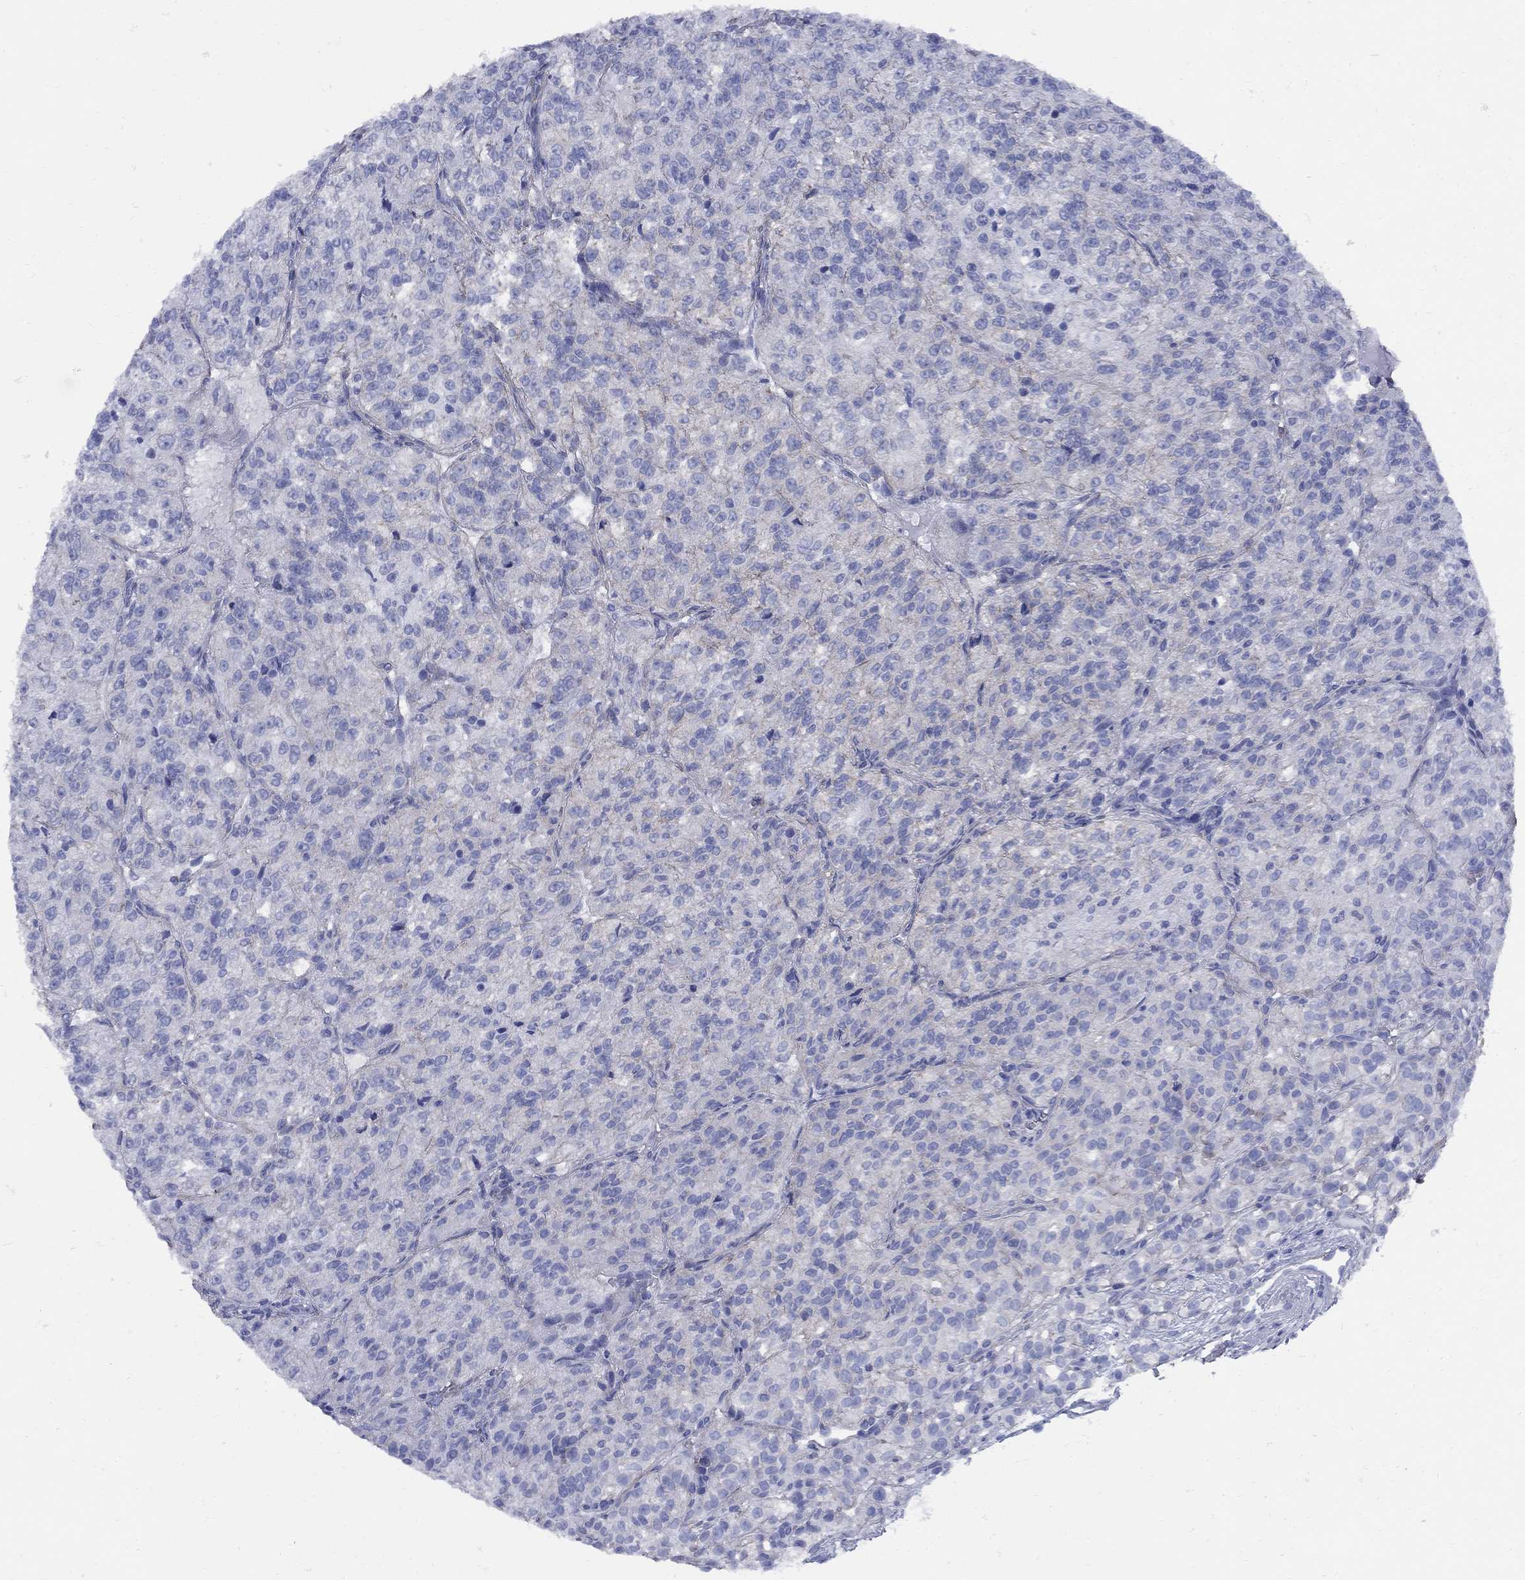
{"staining": {"intensity": "negative", "quantity": "none", "location": "none"}, "tissue": "renal cancer", "cell_type": "Tumor cells", "image_type": "cancer", "snomed": [{"axis": "morphology", "description": "Adenocarcinoma, NOS"}, {"axis": "topography", "description": "Kidney"}], "caption": "An immunohistochemistry (IHC) histopathology image of renal cancer is shown. There is no staining in tumor cells of renal cancer.", "gene": "SEPTIN8", "patient": {"sex": "female", "age": 63}}